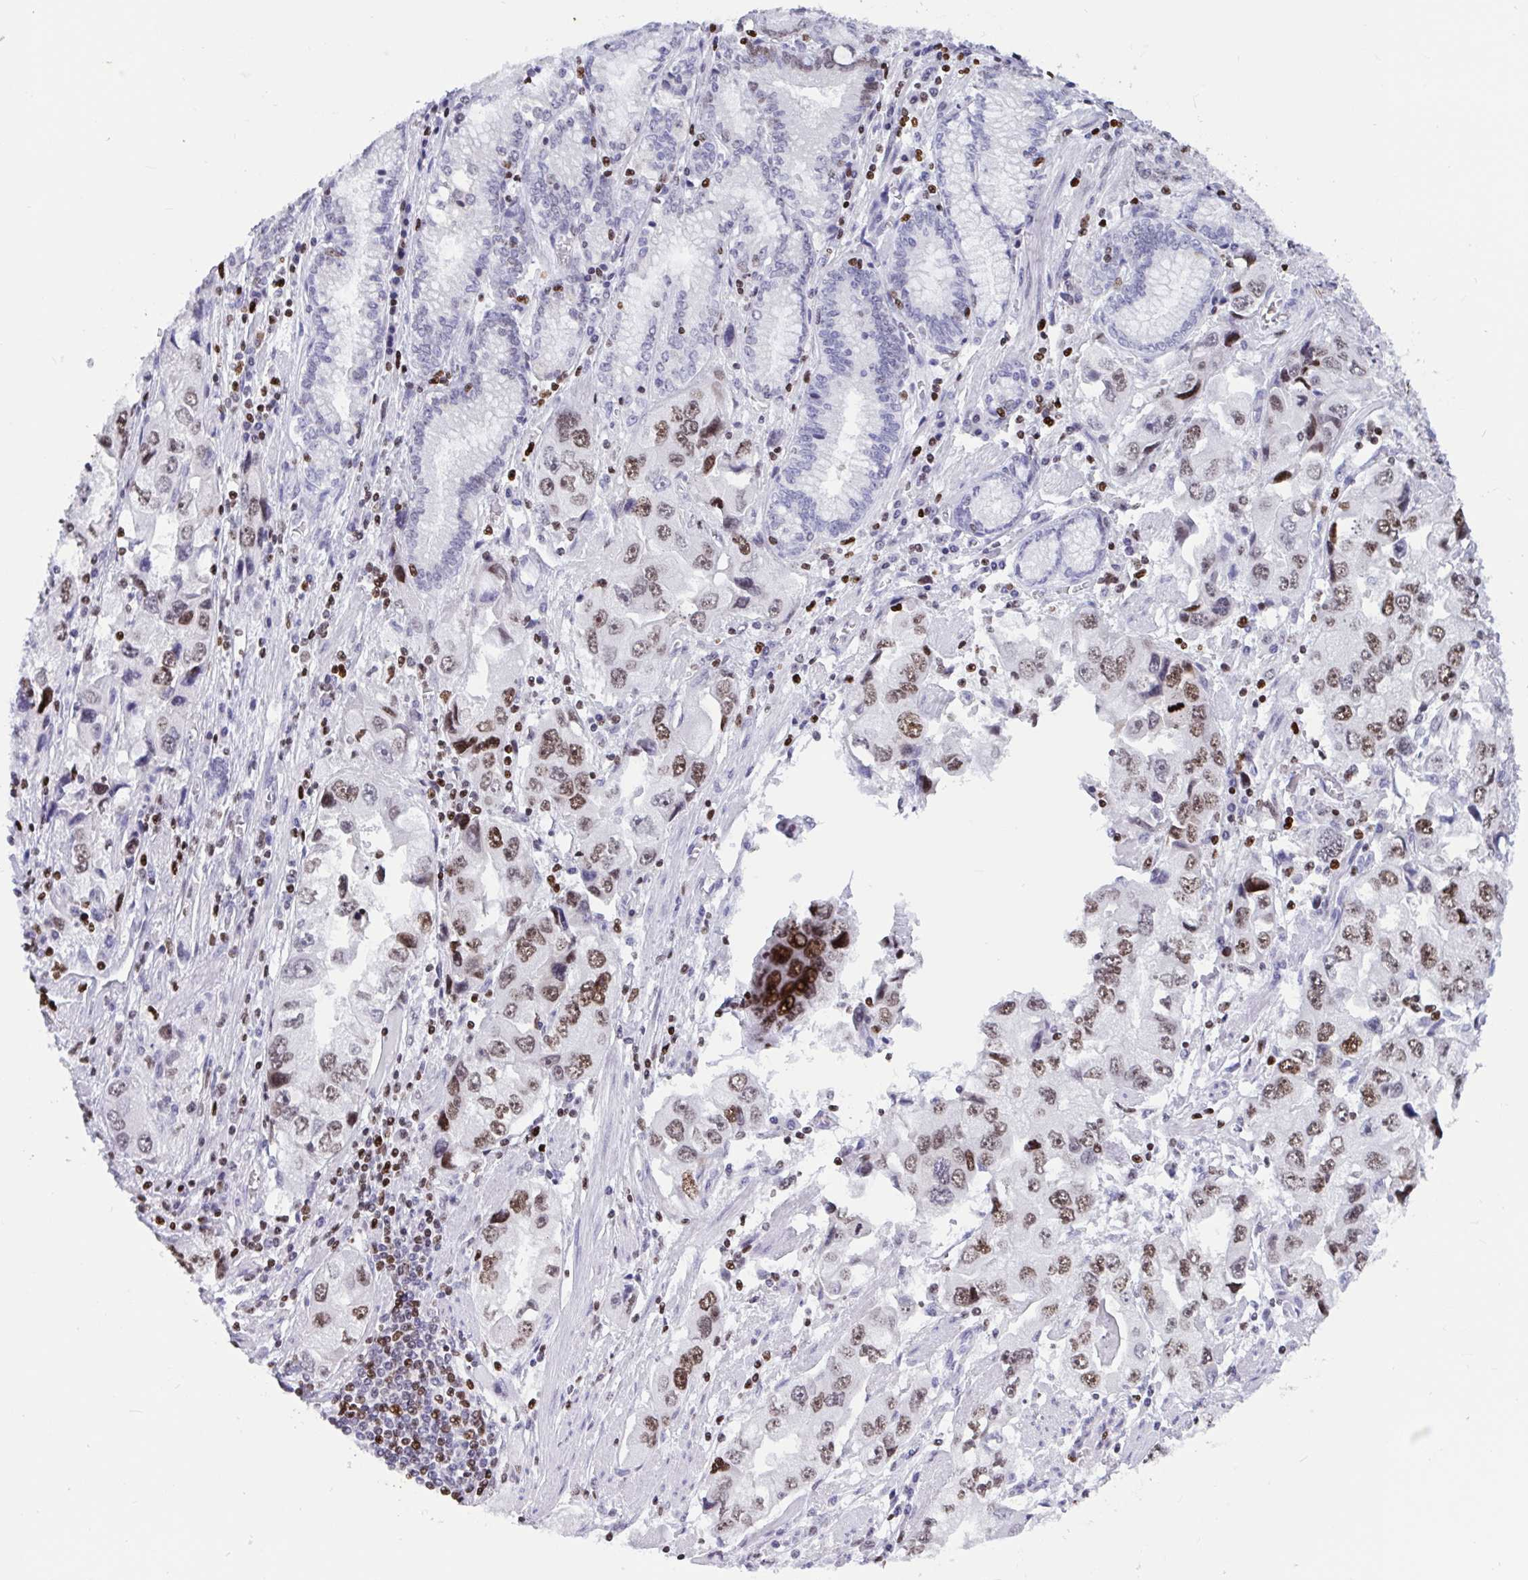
{"staining": {"intensity": "moderate", "quantity": ">75%", "location": "nuclear"}, "tissue": "stomach cancer", "cell_type": "Tumor cells", "image_type": "cancer", "snomed": [{"axis": "morphology", "description": "Adenocarcinoma, NOS"}, {"axis": "topography", "description": "Stomach, lower"}], "caption": "This is an image of immunohistochemistry staining of stomach adenocarcinoma, which shows moderate staining in the nuclear of tumor cells.", "gene": "HMGB2", "patient": {"sex": "female", "age": 93}}